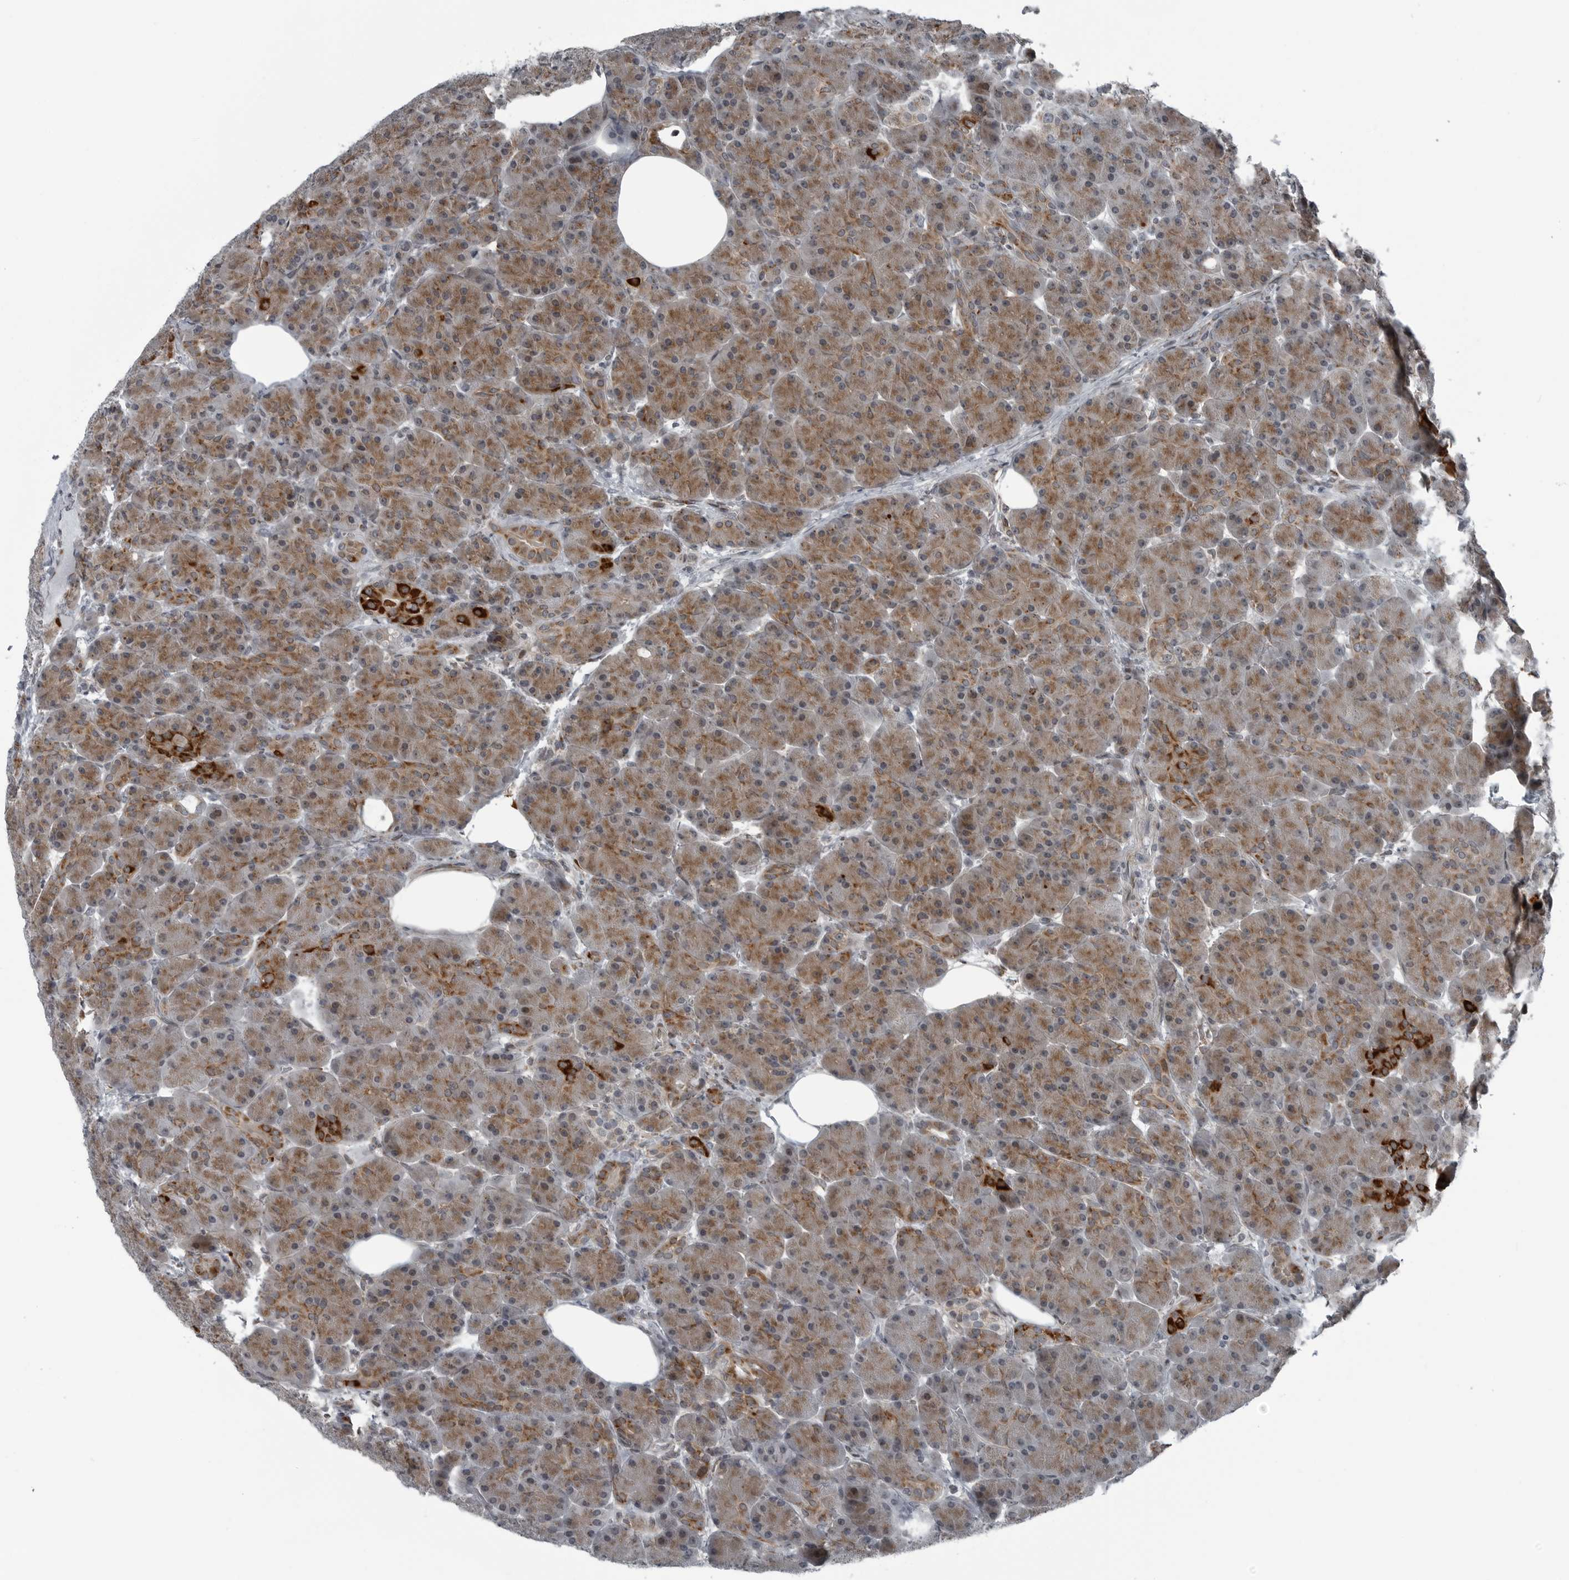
{"staining": {"intensity": "moderate", "quantity": ">75%", "location": "cytoplasmic/membranous"}, "tissue": "pancreas", "cell_type": "Exocrine glandular cells", "image_type": "normal", "snomed": [{"axis": "morphology", "description": "Normal tissue, NOS"}, {"axis": "topography", "description": "Pancreas"}], "caption": "IHC photomicrograph of benign pancreas: human pancreas stained using IHC reveals medium levels of moderate protein expression localized specifically in the cytoplasmic/membranous of exocrine glandular cells, appearing as a cytoplasmic/membranous brown color.", "gene": "GAK", "patient": {"sex": "male", "age": 63}}